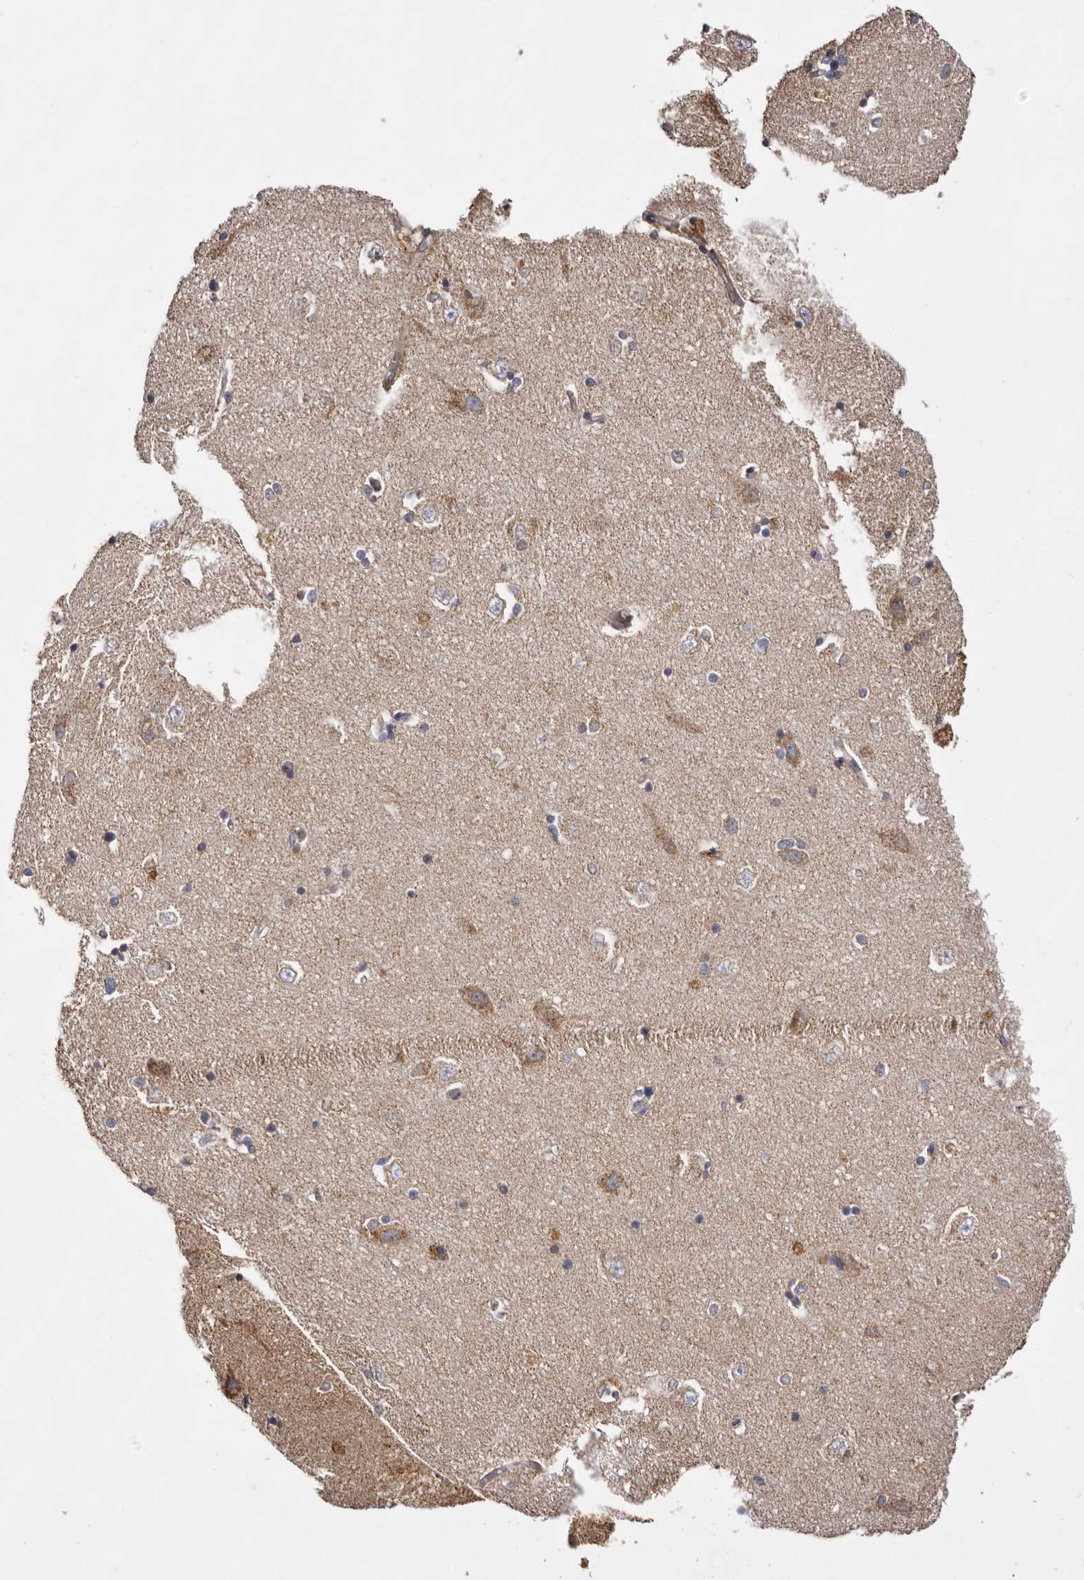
{"staining": {"intensity": "moderate", "quantity": "25%-75%", "location": "cytoplasmic/membranous"}, "tissue": "hippocampus", "cell_type": "Glial cells", "image_type": "normal", "snomed": [{"axis": "morphology", "description": "Normal tissue, NOS"}, {"axis": "topography", "description": "Hippocampus"}], "caption": "An immunohistochemistry (IHC) photomicrograph of normal tissue is shown. Protein staining in brown highlights moderate cytoplasmic/membranous positivity in hippocampus within glial cells.", "gene": "MECR", "patient": {"sex": "male", "age": 45}}